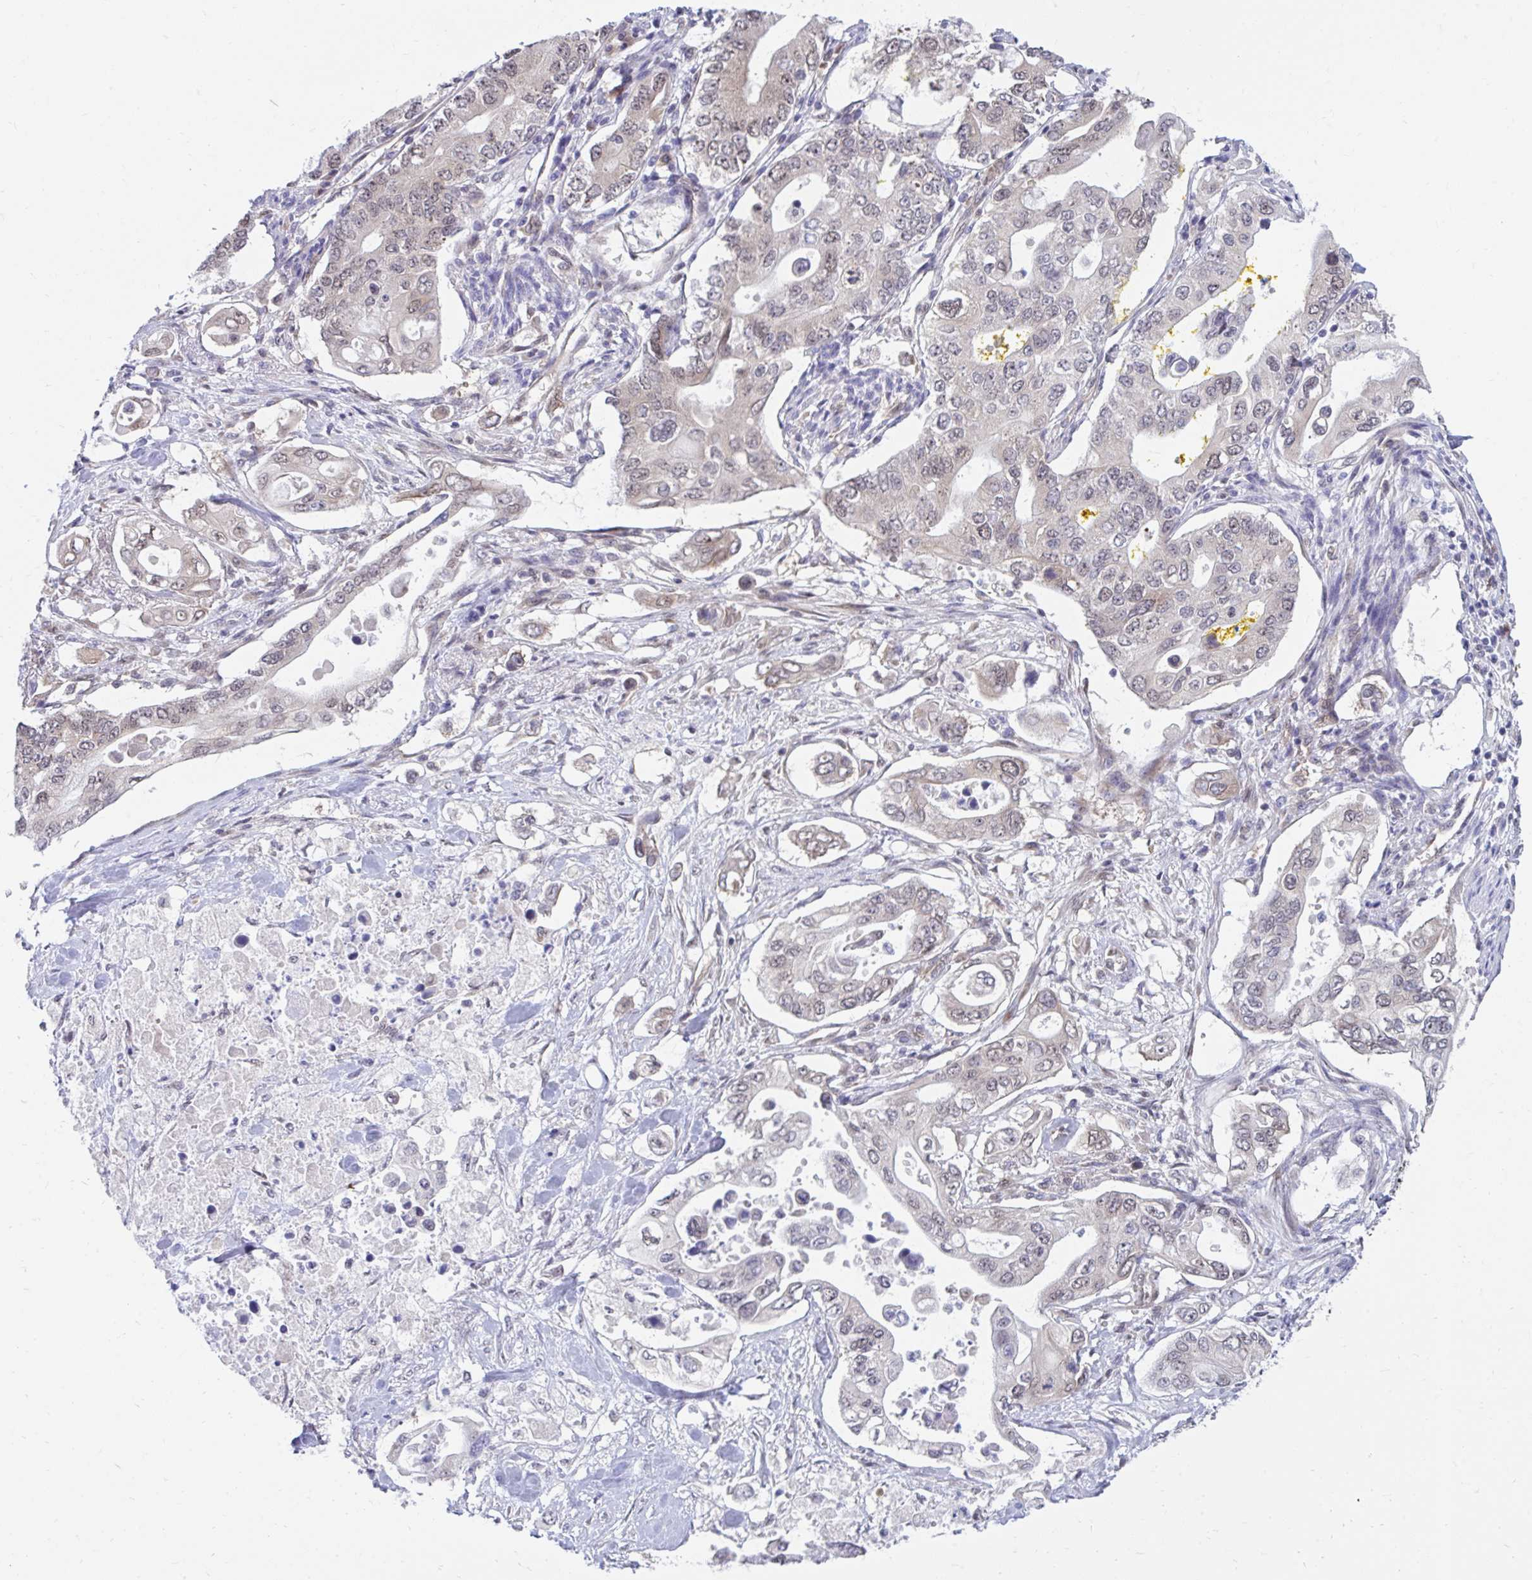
{"staining": {"intensity": "weak", "quantity": "<25%", "location": "nuclear"}, "tissue": "pancreatic cancer", "cell_type": "Tumor cells", "image_type": "cancer", "snomed": [{"axis": "morphology", "description": "Adenocarcinoma, NOS"}, {"axis": "topography", "description": "Pancreas"}], "caption": "Immunohistochemistry (IHC) histopathology image of neoplastic tissue: human pancreatic cancer (adenocarcinoma) stained with DAB displays no significant protein expression in tumor cells.", "gene": "SELENON", "patient": {"sex": "female", "age": 63}}